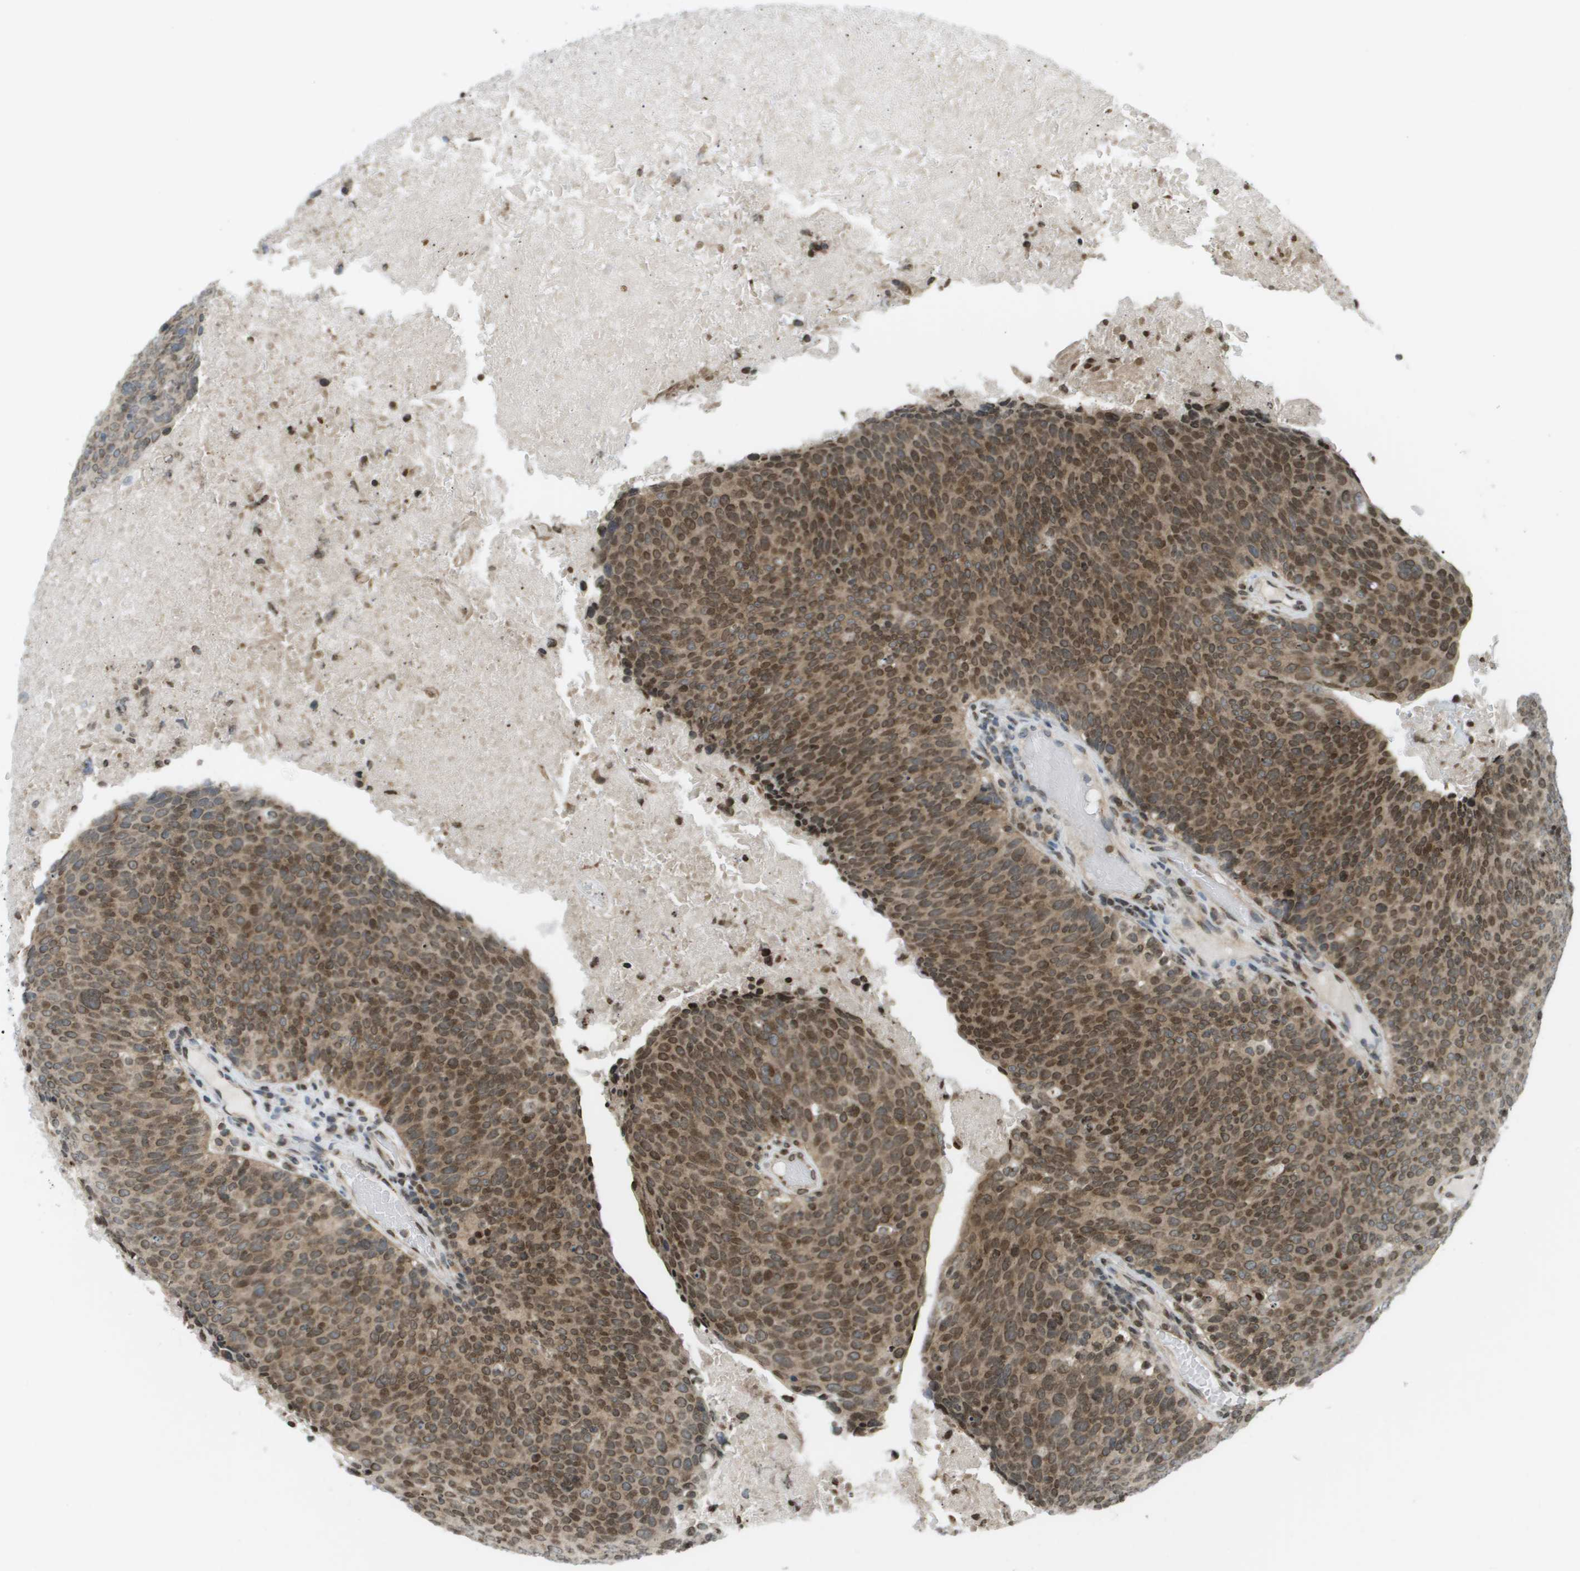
{"staining": {"intensity": "moderate", "quantity": ">75%", "location": "cytoplasmic/membranous,nuclear"}, "tissue": "head and neck cancer", "cell_type": "Tumor cells", "image_type": "cancer", "snomed": [{"axis": "morphology", "description": "Squamous cell carcinoma, NOS"}, {"axis": "morphology", "description": "Squamous cell carcinoma, metastatic, NOS"}, {"axis": "topography", "description": "Lymph node"}, {"axis": "topography", "description": "Head-Neck"}], "caption": "The immunohistochemical stain labels moderate cytoplasmic/membranous and nuclear positivity in tumor cells of head and neck cancer (metastatic squamous cell carcinoma) tissue. The protein of interest is stained brown, and the nuclei are stained in blue (DAB (3,3'-diaminobenzidine) IHC with brightfield microscopy, high magnification).", "gene": "EVC", "patient": {"sex": "male", "age": 62}}